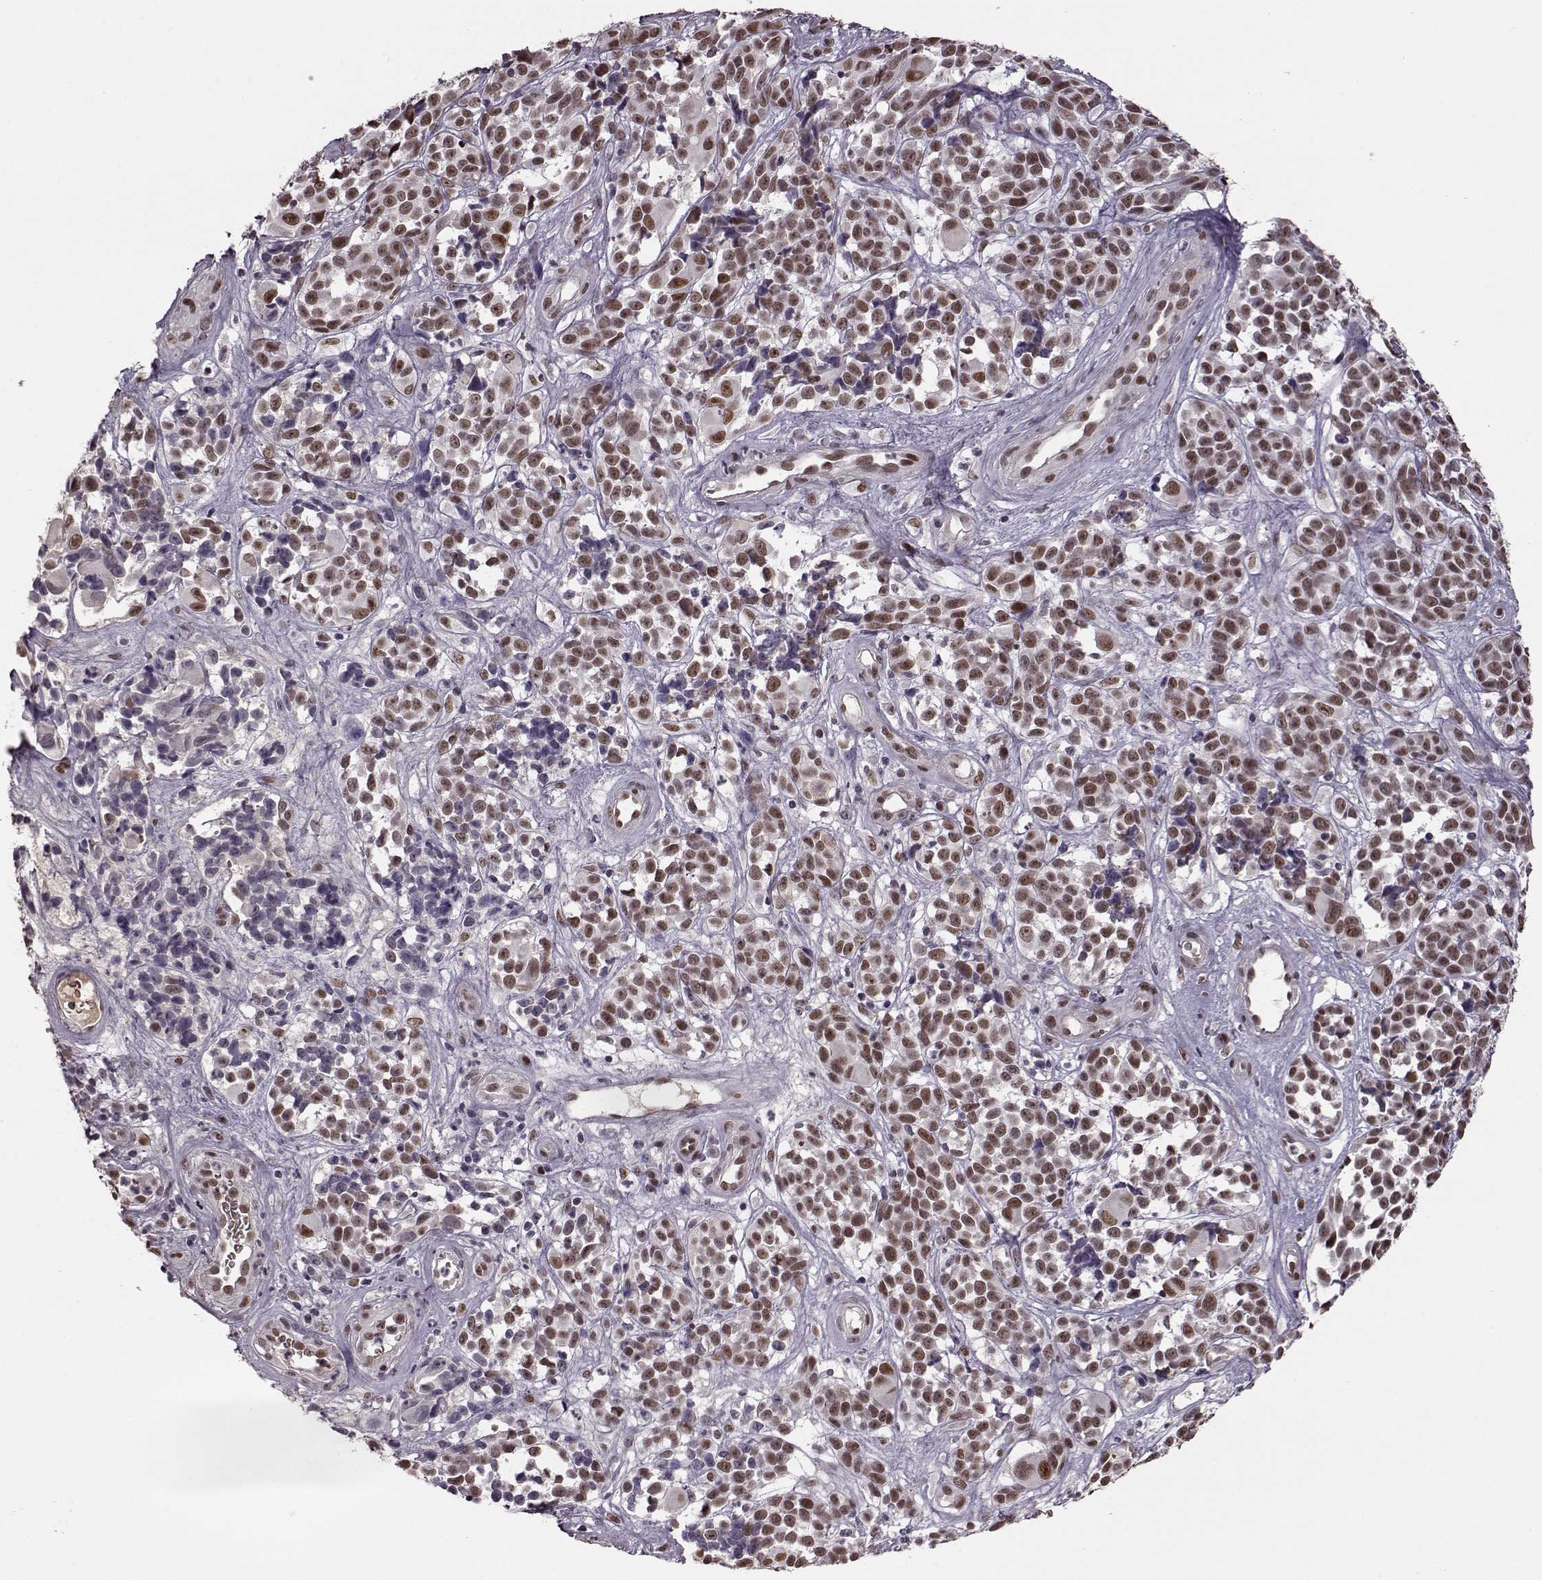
{"staining": {"intensity": "moderate", "quantity": ">75%", "location": "nuclear"}, "tissue": "melanoma", "cell_type": "Tumor cells", "image_type": "cancer", "snomed": [{"axis": "morphology", "description": "Malignant melanoma, NOS"}, {"axis": "topography", "description": "Skin"}], "caption": "IHC (DAB) staining of human melanoma exhibits moderate nuclear protein positivity in approximately >75% of tumor cells. Using DAB (3,3'-diaminobenzidine) (brown) and hematoxylin (blue) stains, captured at high magnification using brightfield microscopy.", "gene": "FTO", "patient": {"sex": "female", "age": 88}}